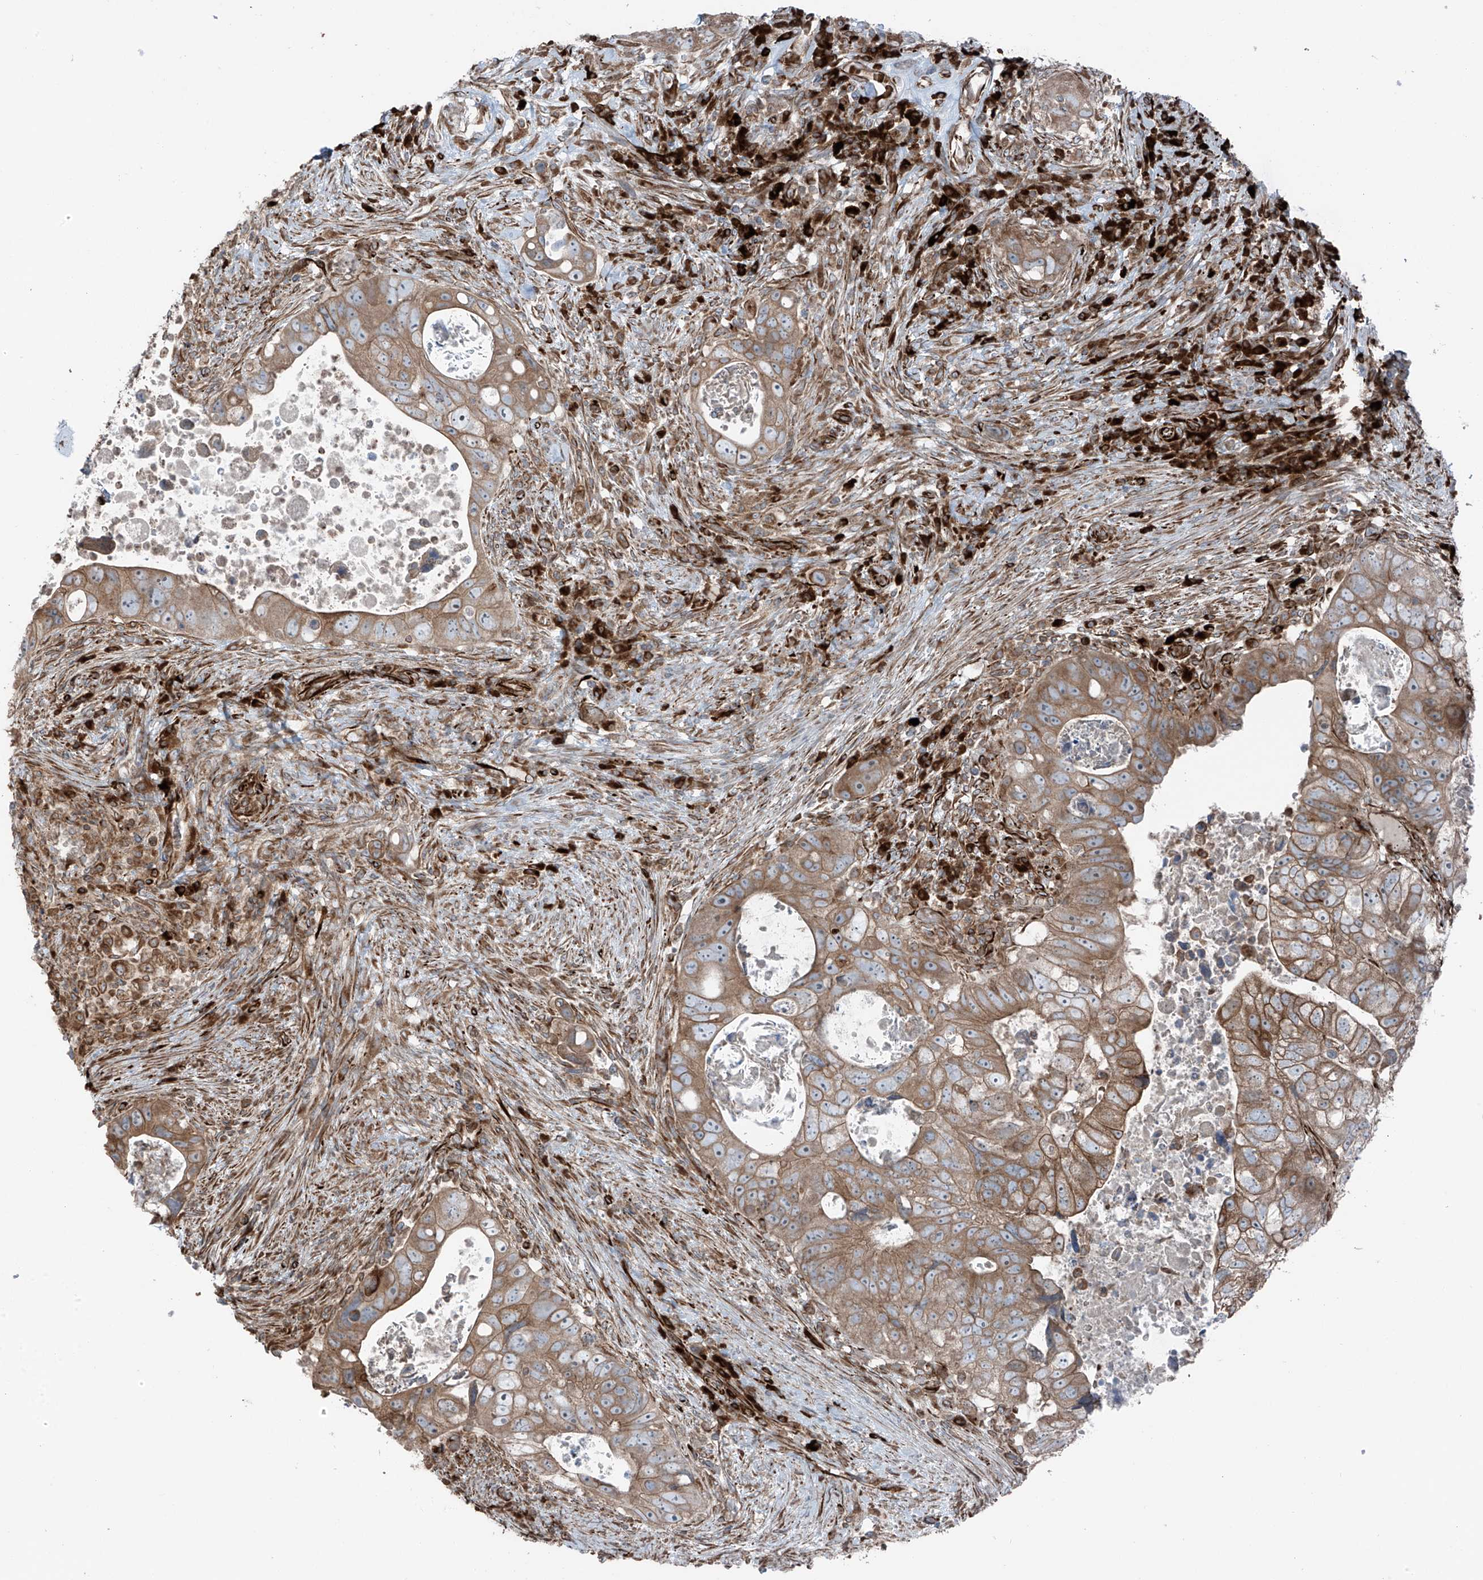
{"staining": {"intensity": "moderate", "quantity": ">75%", "location": "cytoplasmic/membranous"}, "tissue": "colorectal cancer", "cell_type": "Tumor cells", "image_type": "cancer", "snomed": [{"axis": "morphology", "description": "Adenocarcinoma, NOS"}, {"axis": "topography", "description": "Rectum"}], "caption": "Immunohistochemistry staining of colorectal cancer (adenocarcinoma), which reveals medium levels of moderate cytoplasmic/membranous expression in about >75% of tumor cells indicating moderate cytoplasmic/membranous protein staining. The staining was performed using DAB (3,3'-diaminobenzidine) (brown) for protein detection and nuclei were counterstained in hematoxylin (blue).", "gene": "ERLEC1", "patient": {"sex": "male", "age": 59}}